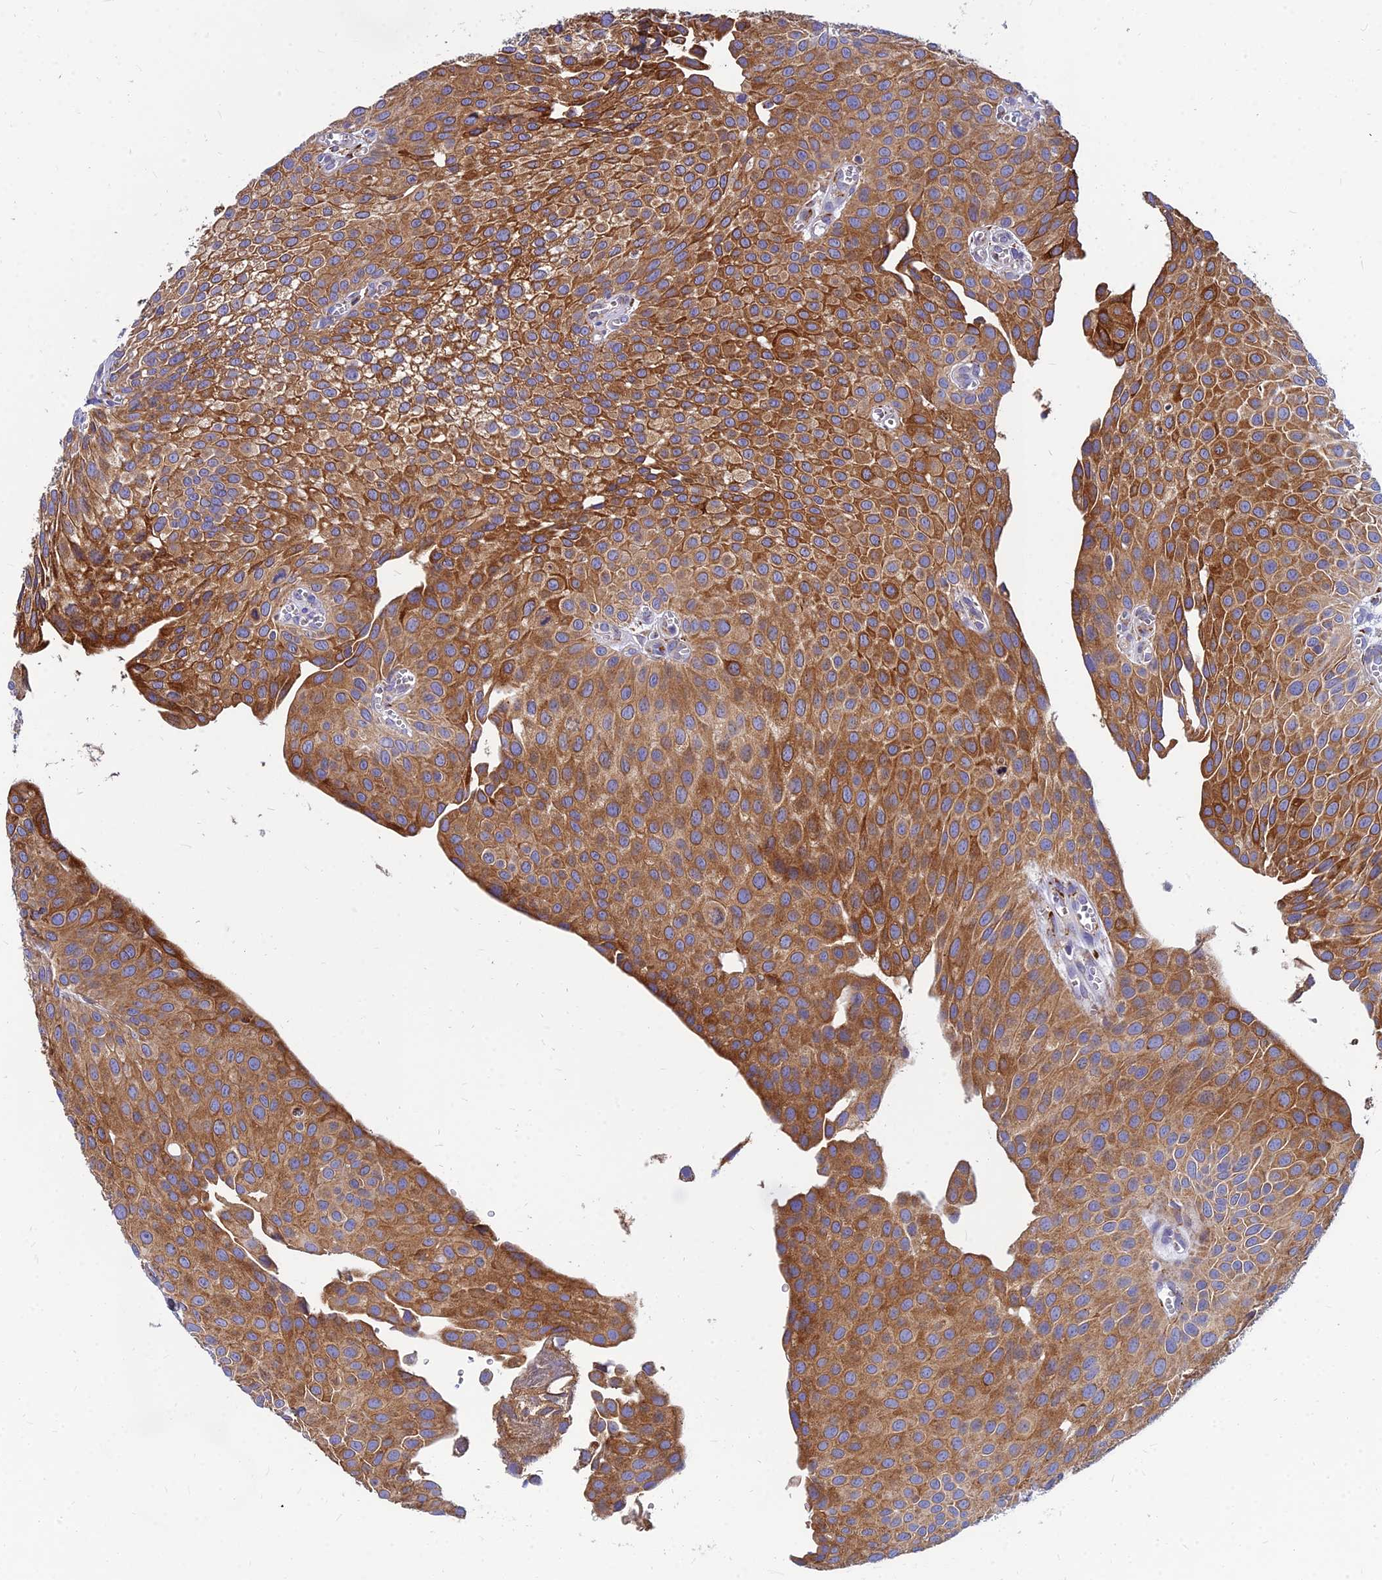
{"staining": {"intensity": "moderate", "quantity": ">75%", "location": "cytoplasmic/membranous"}, "tissue": "urothelial cancer", "cell_type": "Tumor cells", "image_type": "cancer", "snomed": [{"axis": "morphology", "description": "Urothelial carcinoma, Low grade"}, {"axis": "topography", "description": "Urinary bladder"}], "caption": "Human urothelial carcinoma (low-grade) stained with a brown dye shows moderate cytoplasmic/membranous positive staining in approximately >75% of tumor cells.", "gene": "CCT6B", "patient": {"sex": "male", "age": 88}}